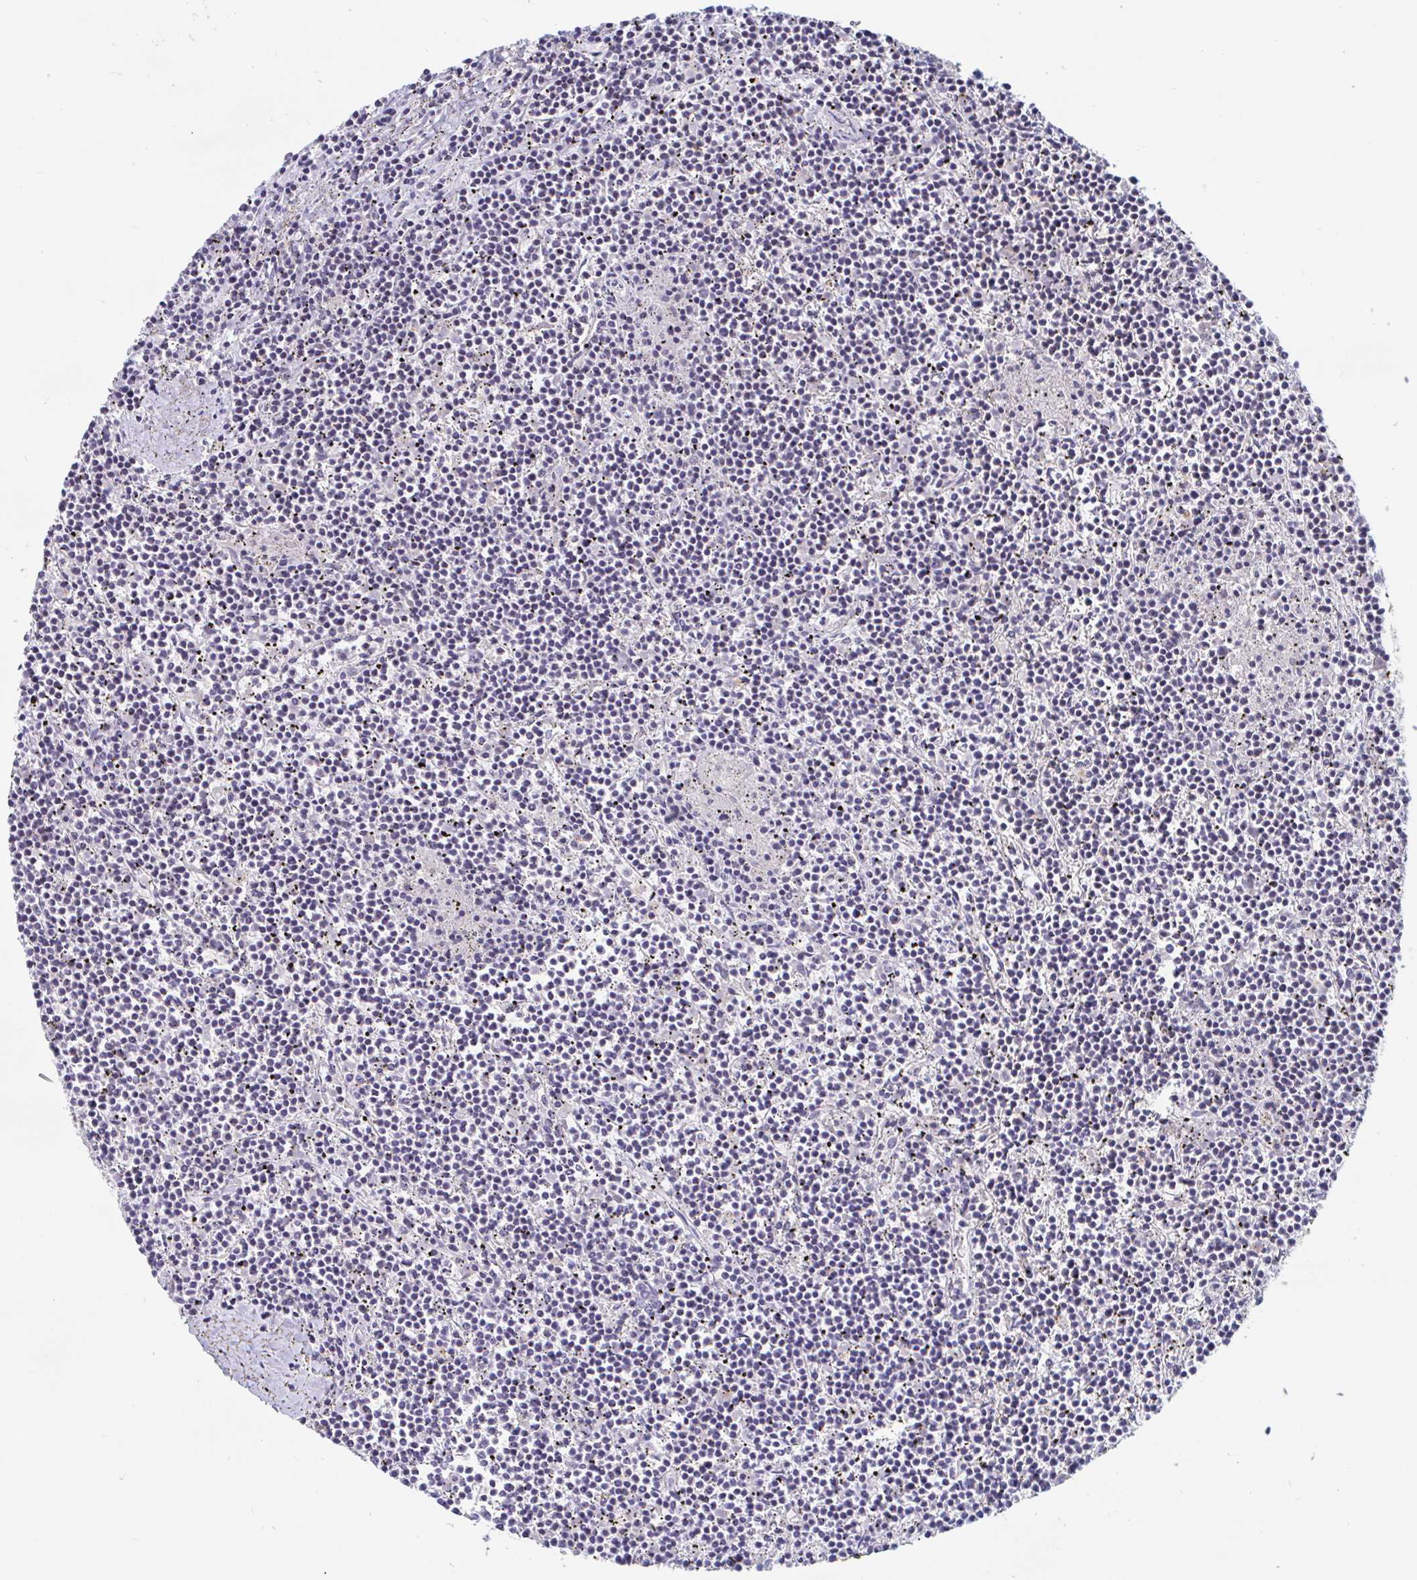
{"staining": {"intensity": "negative", "quantity": "none", "location": "none"}, "tissue": "lymphoma", "cell_type": "Tumor cells", "image_type": "cancer", "snomed": [{"axis": "morphology", "description": "Malignant lymphoma, non-Hodgkin's type, Low grade"}, {"axis": "topography", "description": "Spleen"}], "caption": "Human malignant lymphoma, non-Hodgkin's type (low-grade) stained for a protein using immunohistochemistry displays no expression in tumor cells.", "gene": "UNKL", "patient": {"sex": "female", "age": 19}}